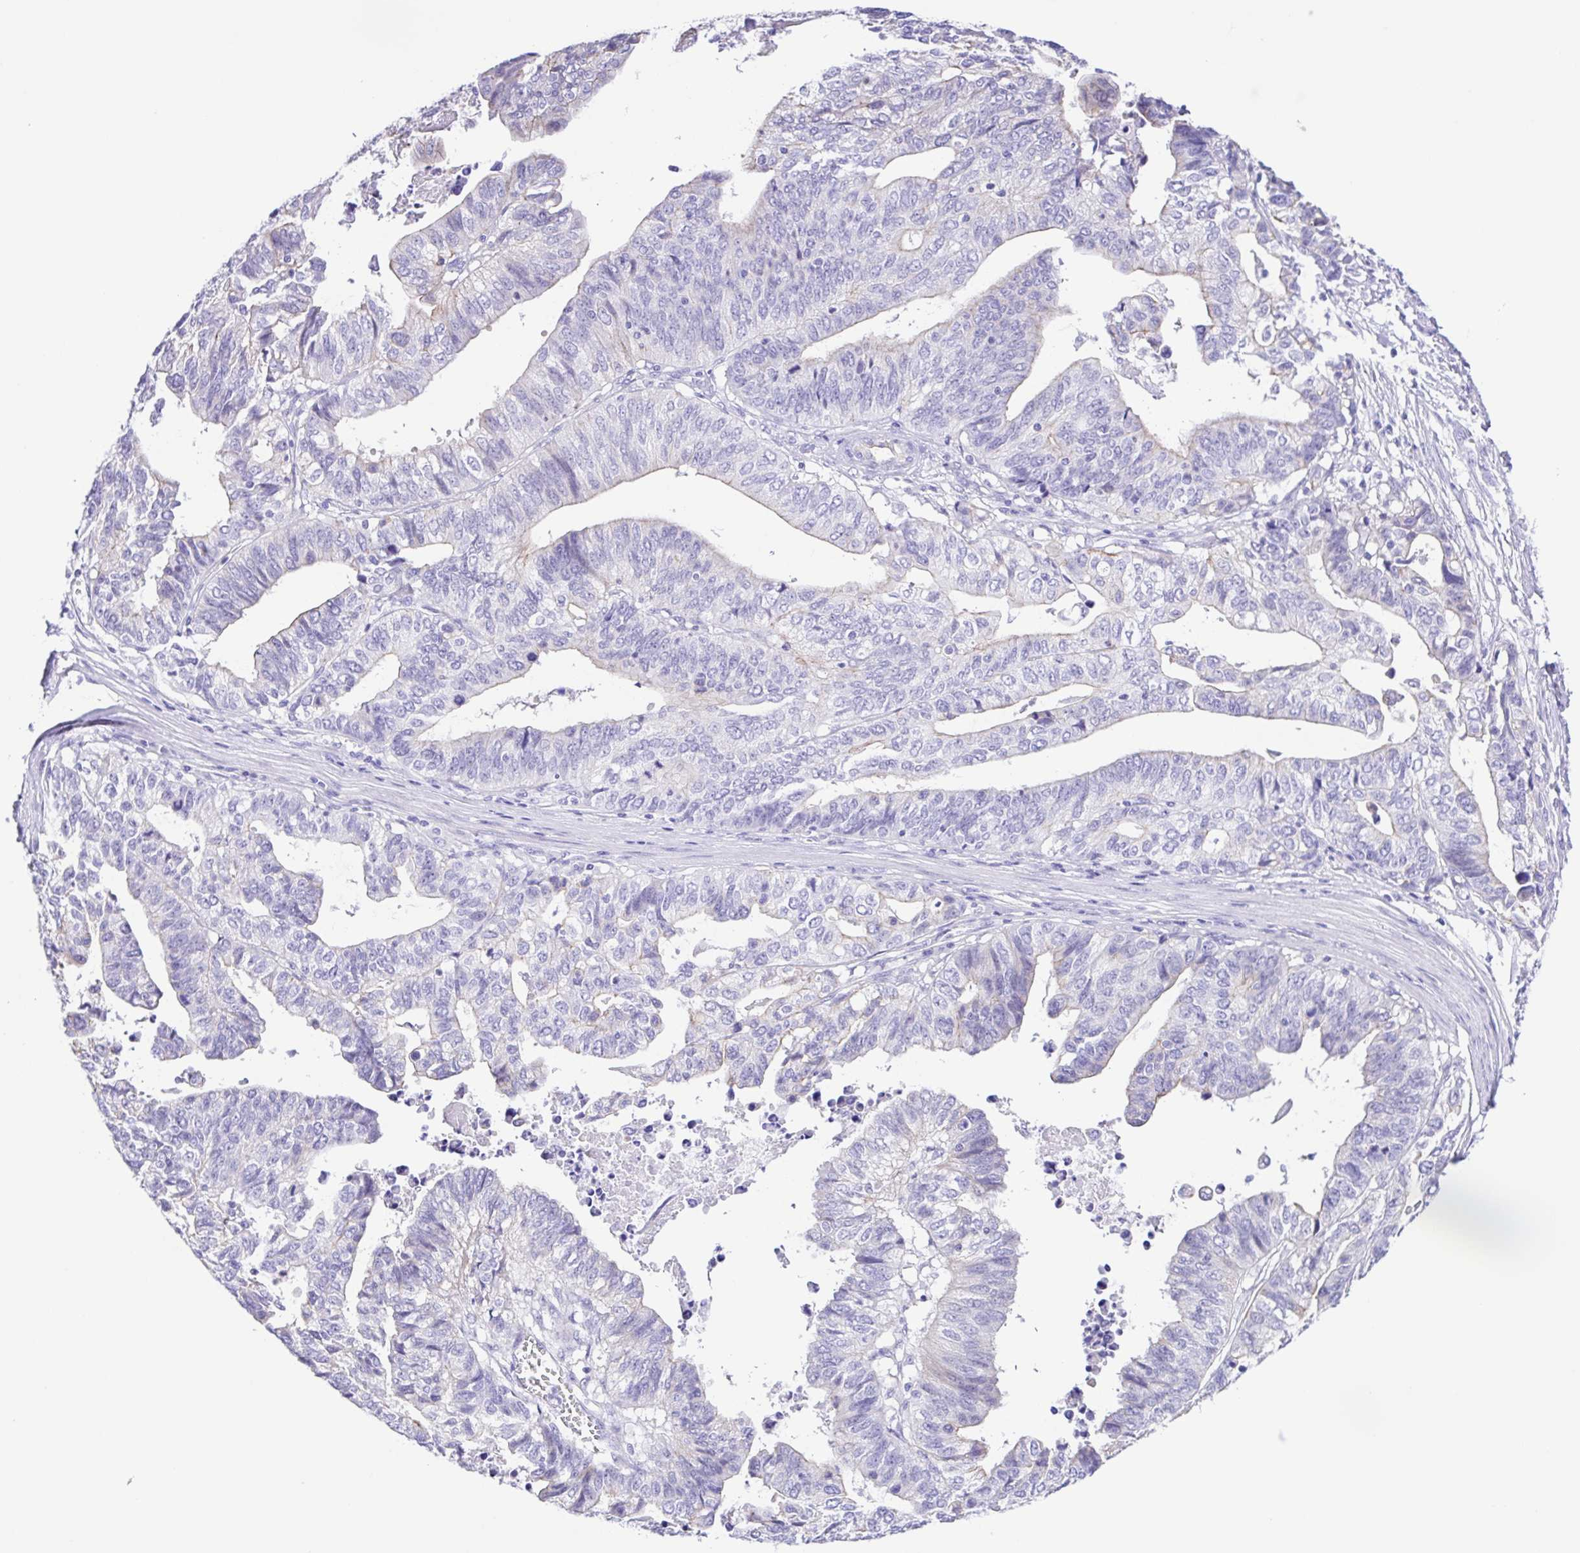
{"staining": {"intensity": "negative", "quantity": "none", "location": "none"}, "tissue": "stomach cancer", "cell_type": "Tumor cells", "image_type": "cancer", "snomed": [{"axis": "morphology", "description": "Adenocarcinoma, NOS"}, {"axis": "topography", "description": "Stomach, upper"}], "caption": "Stomach cancer (adenocarcinoma) was stained to show a protein in brown. There is no significant staining in tumor cells.", "gene": "CYP11A1", "patient": {"sex": "female", "age": 67}}